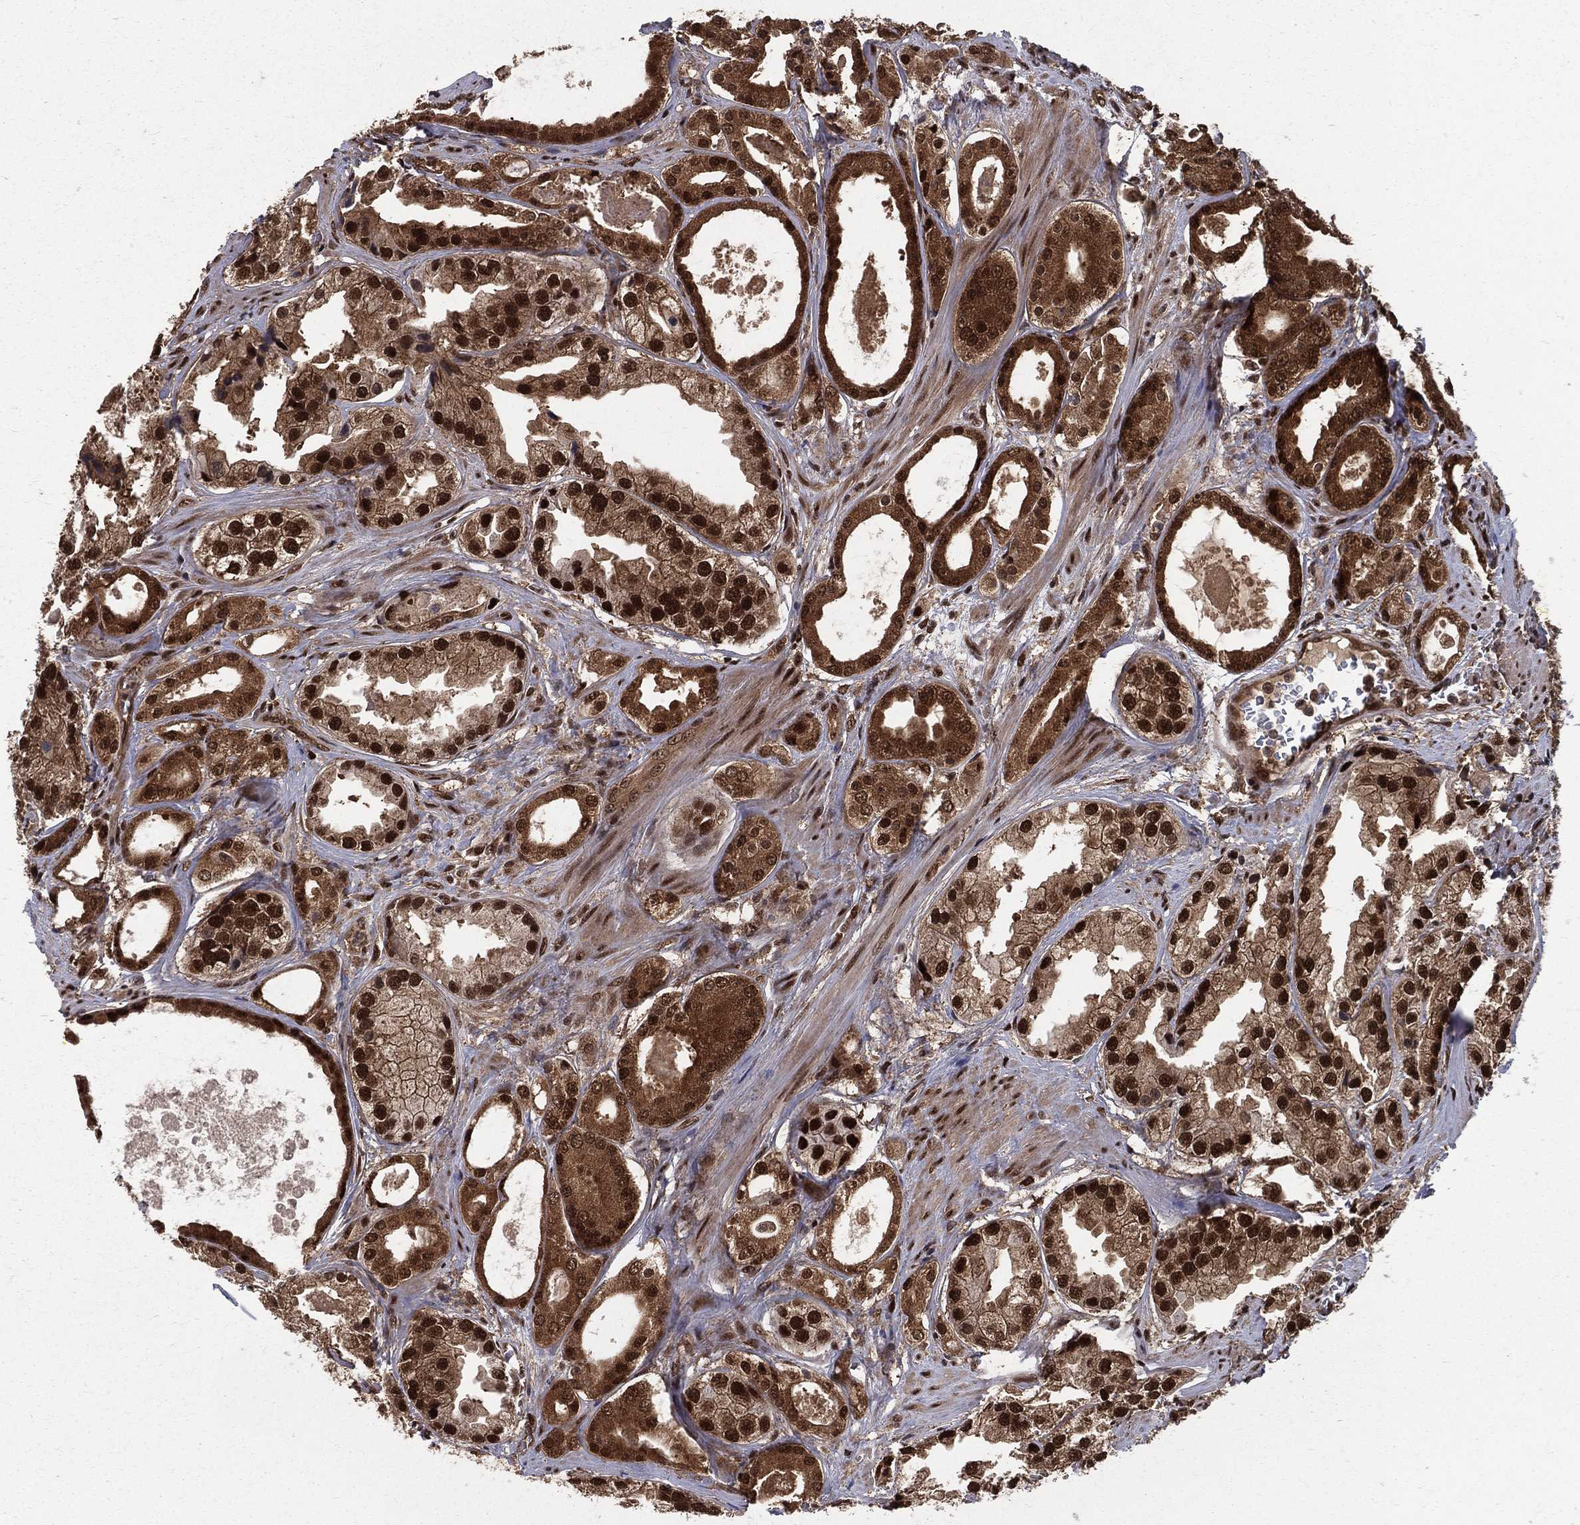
{"staining": {"intensity": "strong", "quantity": ">75%", "location": "nuclear"}, "tissue": "prostate cancer", "cell_type": "Tumor cells", "image_type": "cancer", "snomed": [{"axis": "morphology", "description": "Adenocarcinoma, NOS"}, {"axis": "topography", "description": "Prostate"}], "caption": "Brown immunohistochemical staining in prostate cancer (adenocarcinoma) displays strong nuclear positivity in about >75% of tumor cells.", "gene": "COPS4", "patient": {"sex": "male", "age": 61}}